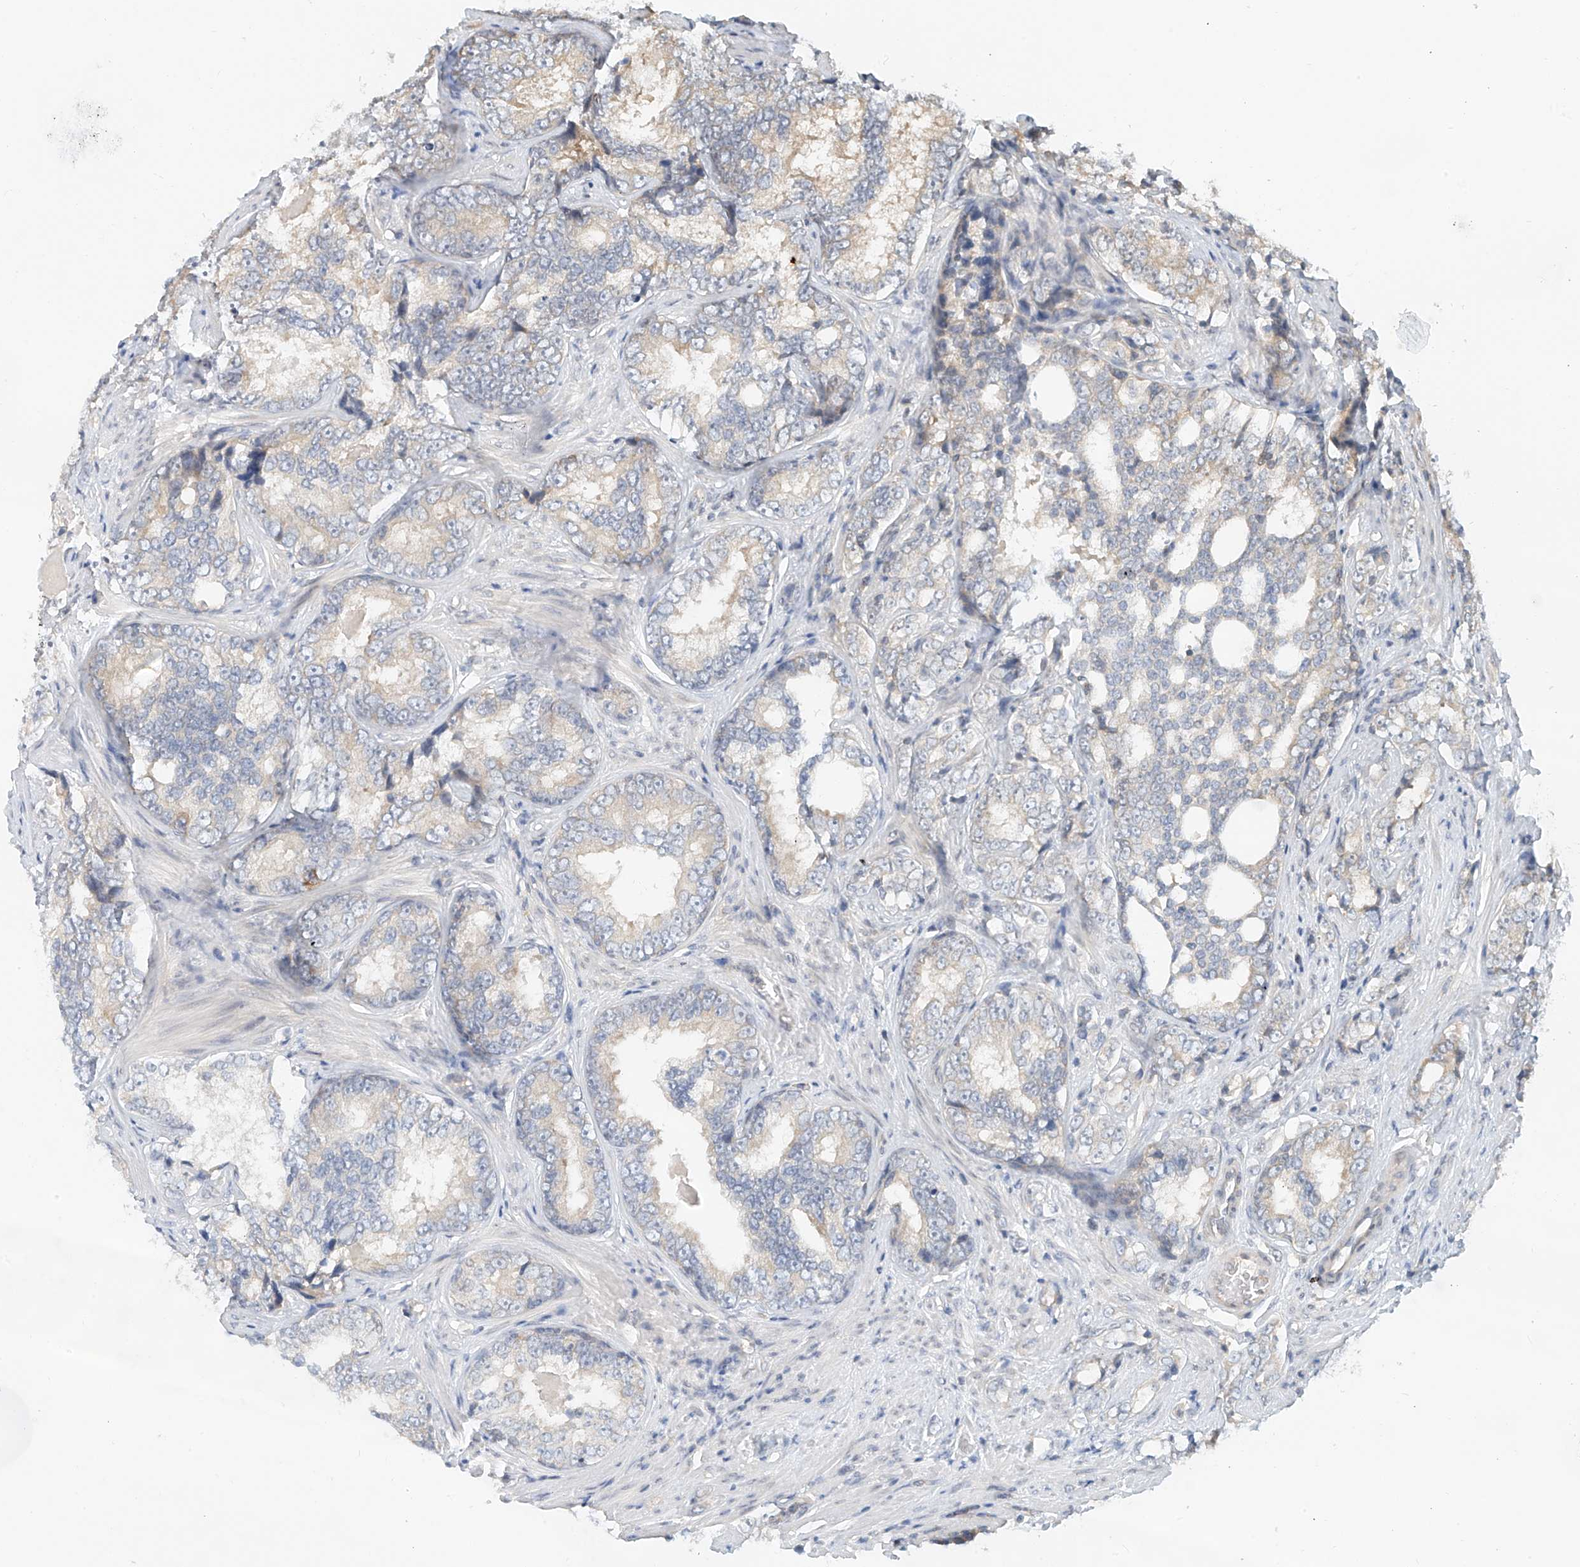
{"staining": {"intensity": "weak", "quantity": "<25%", "location": "cytoplasmic/membranous"}, "tissue": "prostate cancer", "cell_type": "Tumor cells", "image_type": "cancer", "snomed": [{"axis": "morphology", "description": "Adenocarcinoma, High grade"}, {"axis": "topography", "description": "Prostate"}], "caption": "Immunohistochemistry photomicrograph of neoplastic tissue: prostate high-grade adenocarcinoma stained with DAB (3,3'-diaminobenzidine) shows no significant protein positivity in tumor cells.", "gene": "PPA2", "patient": {"sex": "male", "age": 66}}